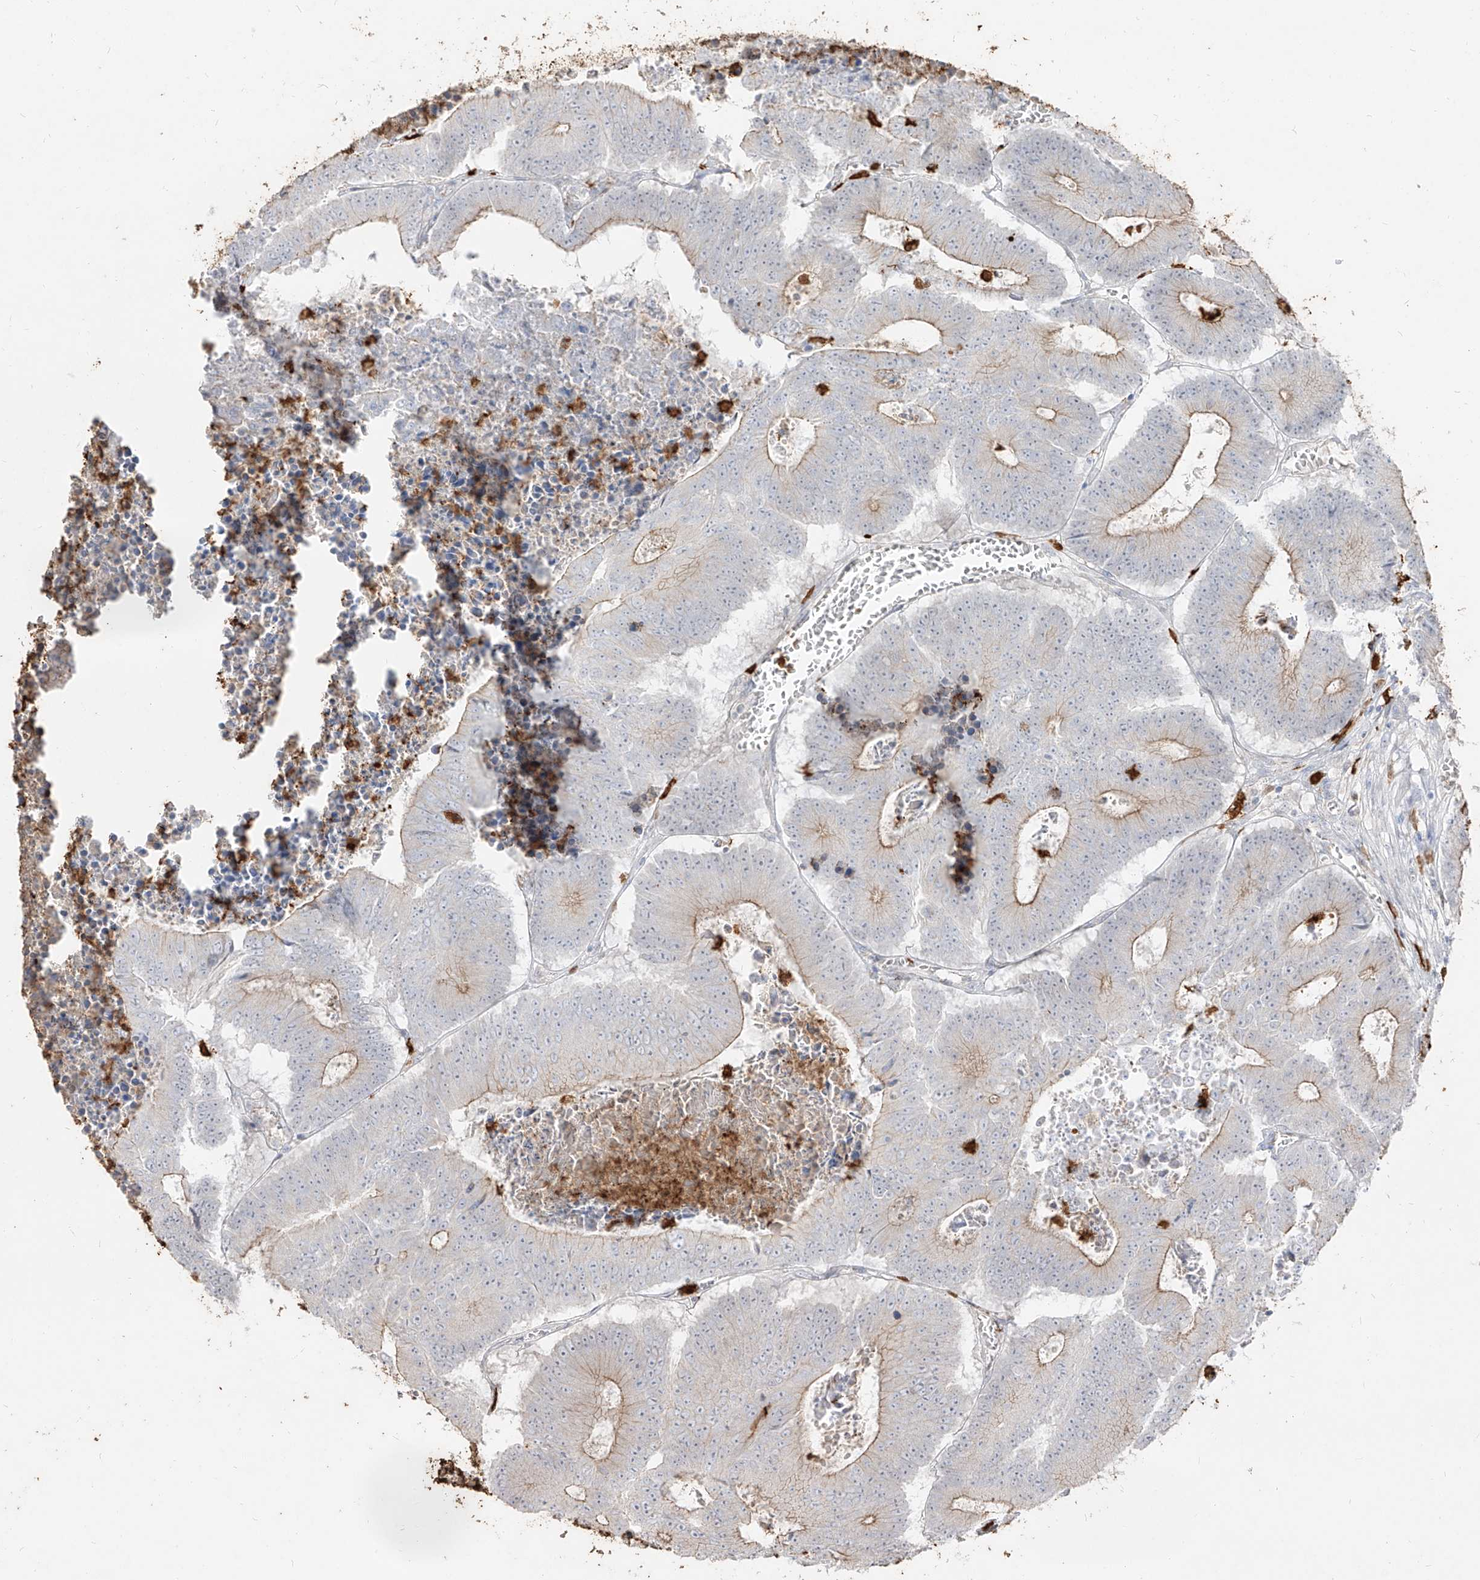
{"staining": {"intensity": "moderate", "quantity": "<25%", "location": "cytoplasmic/membranous"}, "tissue": "colorectal cancer", "cell_type": "Tumor cells", "image_type": "cancer", "snomed": [{"axis": "morphology", "description": "Adenocarcinoma, NOS"}, {"axis": "topography", "description": "Colon"}], "caption": "A photomicrograph of colorectal adenocarcinoma stained for a protein demonstrates moderate cytoplasmic/membranous brown staining in tumor cells.", "gene": "ZNF227", "patient": {"sex": "male", "age": 87}}